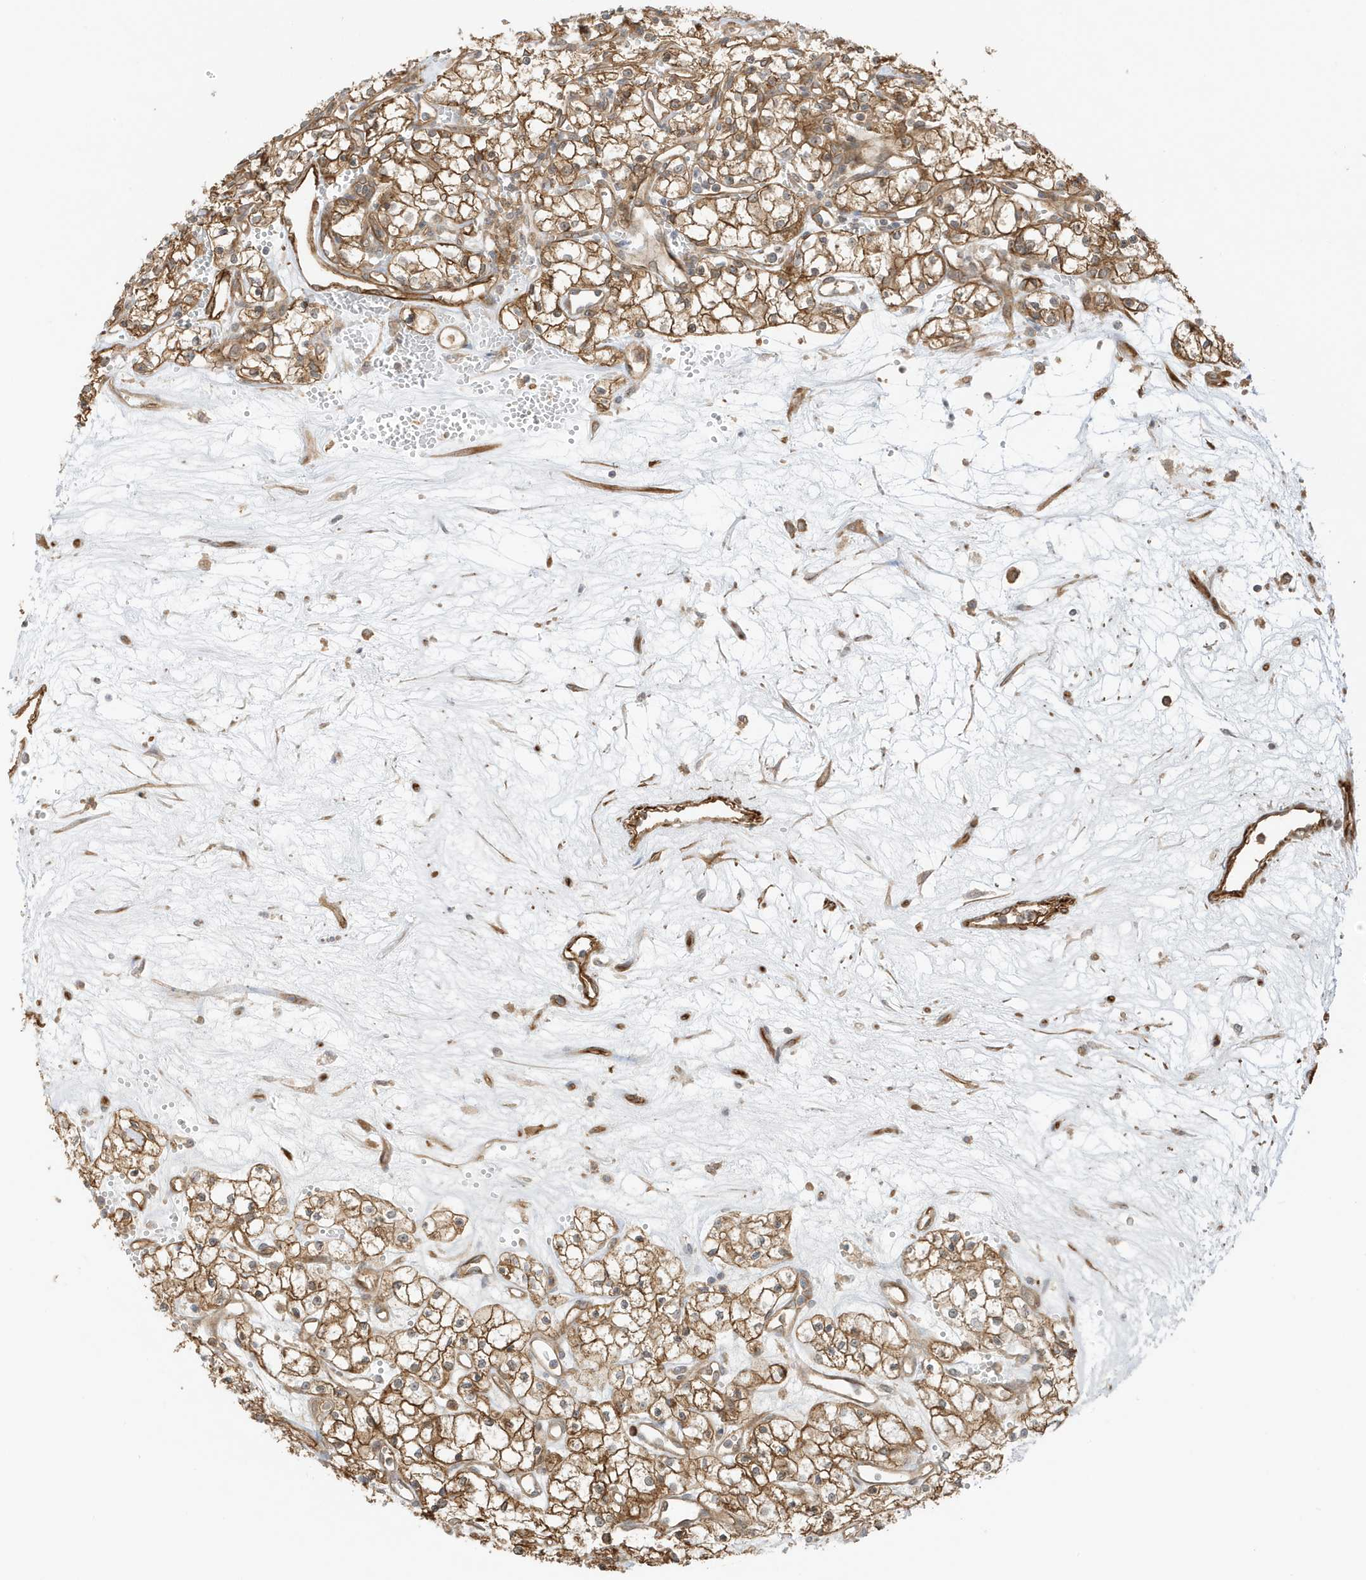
{"staining": {"intensity": "moderate", "quantity": ">75%", "location": "cytoplasmic/membranous"}, "tissue": "renal cancer", "cell_type": "Tumor cells", "image_type": "cancer", "snomed": [{"axis": "morphology", "description": "Adenocarcinoma, NOS"}, {"axis": "topography", "description": "Kidney"}], "caption": "A brown stain highlights moderate cytoplasmic/membranous positivity of a protein in human renal cancer (adenocarcinoma) tumor cells.", "gene": "CDC42EP3", "patient": {"sex": "male", "age": 59}}